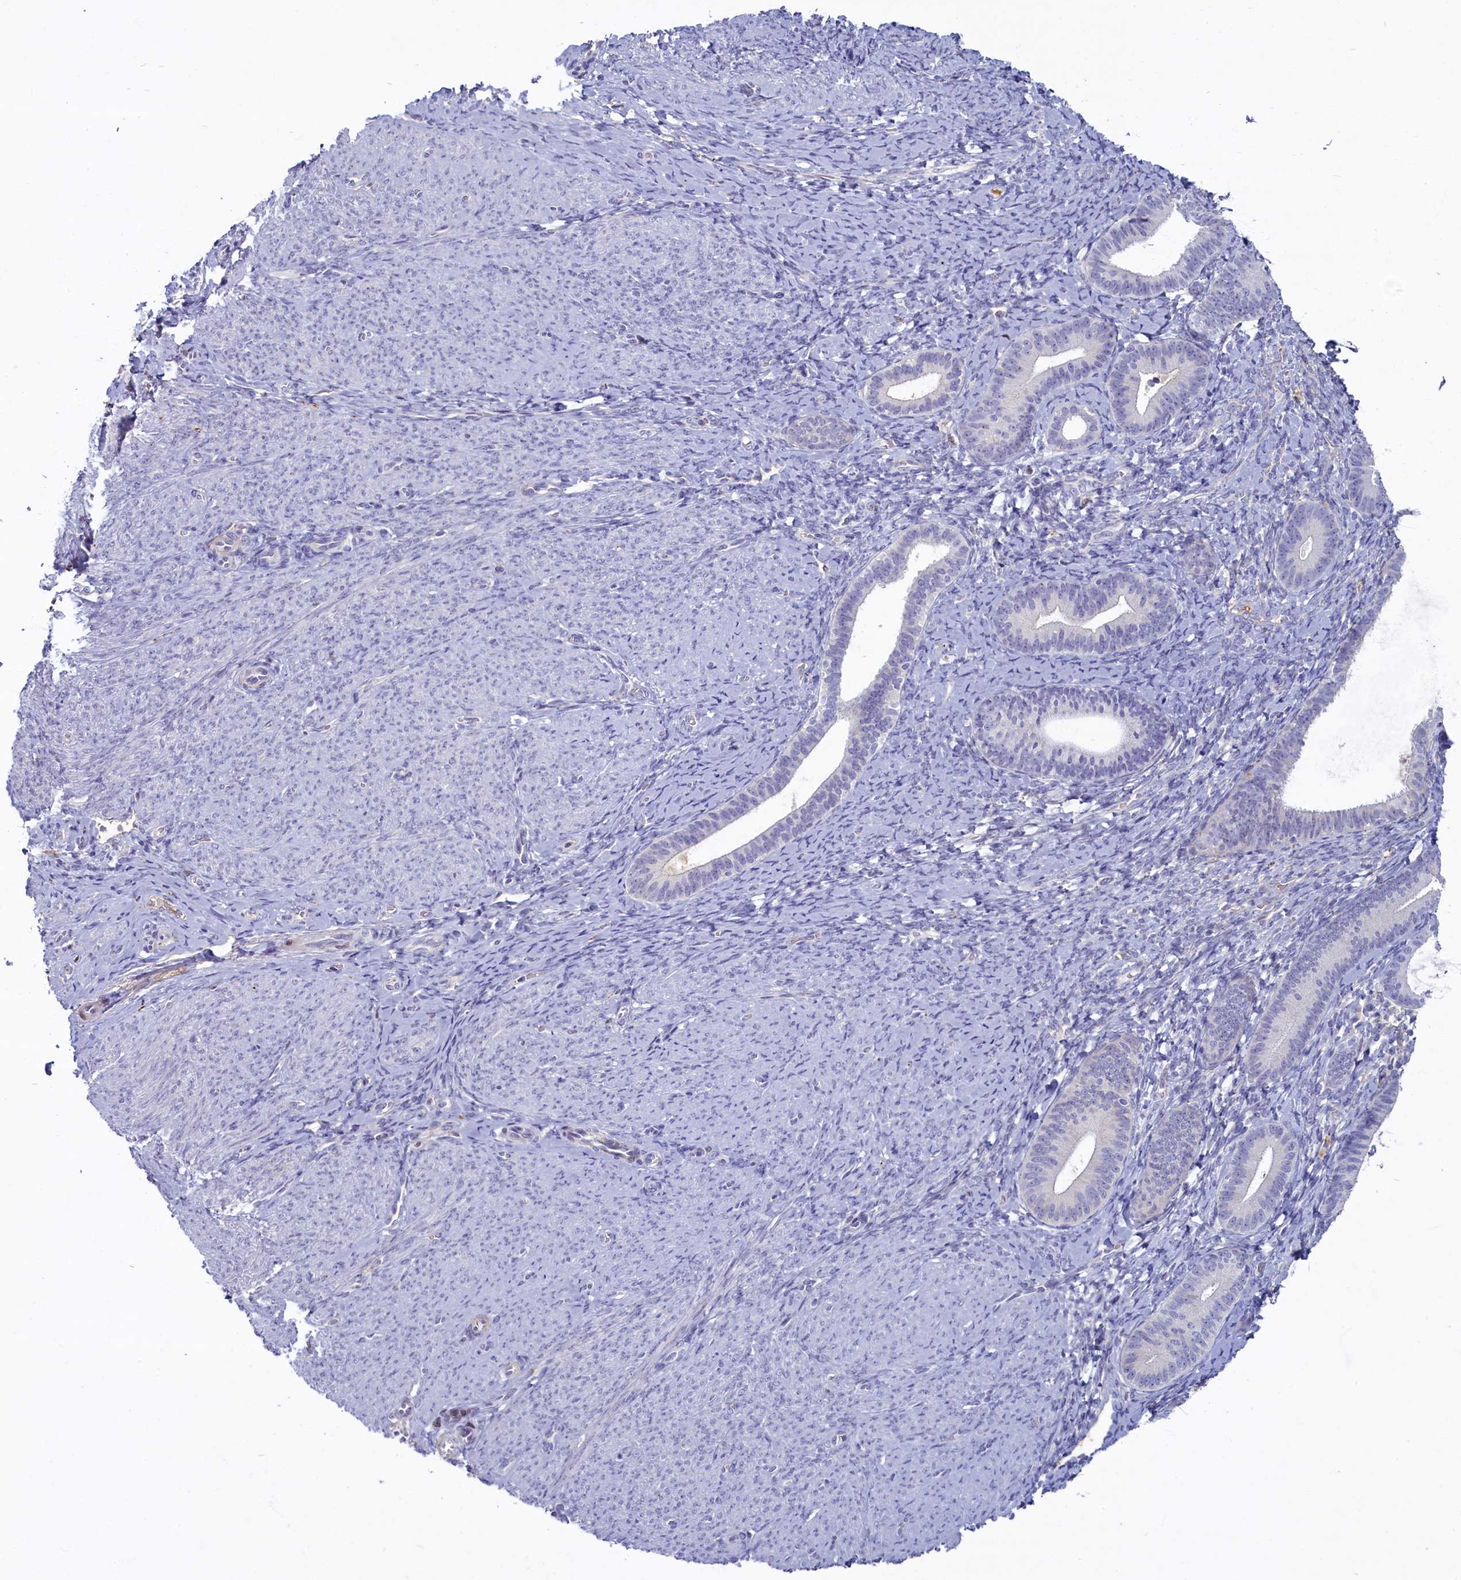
{"staining": {"intensity": "weak", "quantity": "<25%", "location": "cytoplasmic/membranous"}, "tissue": "endometrium", "cell_type": "Cells in endometrial stroma", "image_type": "normal", "snomed": [{"axis": "morphology", "description": "Normal tissue, NOS"}, {"axis": "topography", "description": "Endometrium"}], "caption": "This micrograph is of normal endometrium stained with immunohistochemistry (IHC) to label a protein in brown with the nuclei are counter-stained blue. There is no expression in cells in endometrial stroma. (DAB immunohistochemistry (IHC) visualized using brightfield microscopy, high magnification).", "gene": "SV2C", "patient": {"sex": "female", "age": 65}}